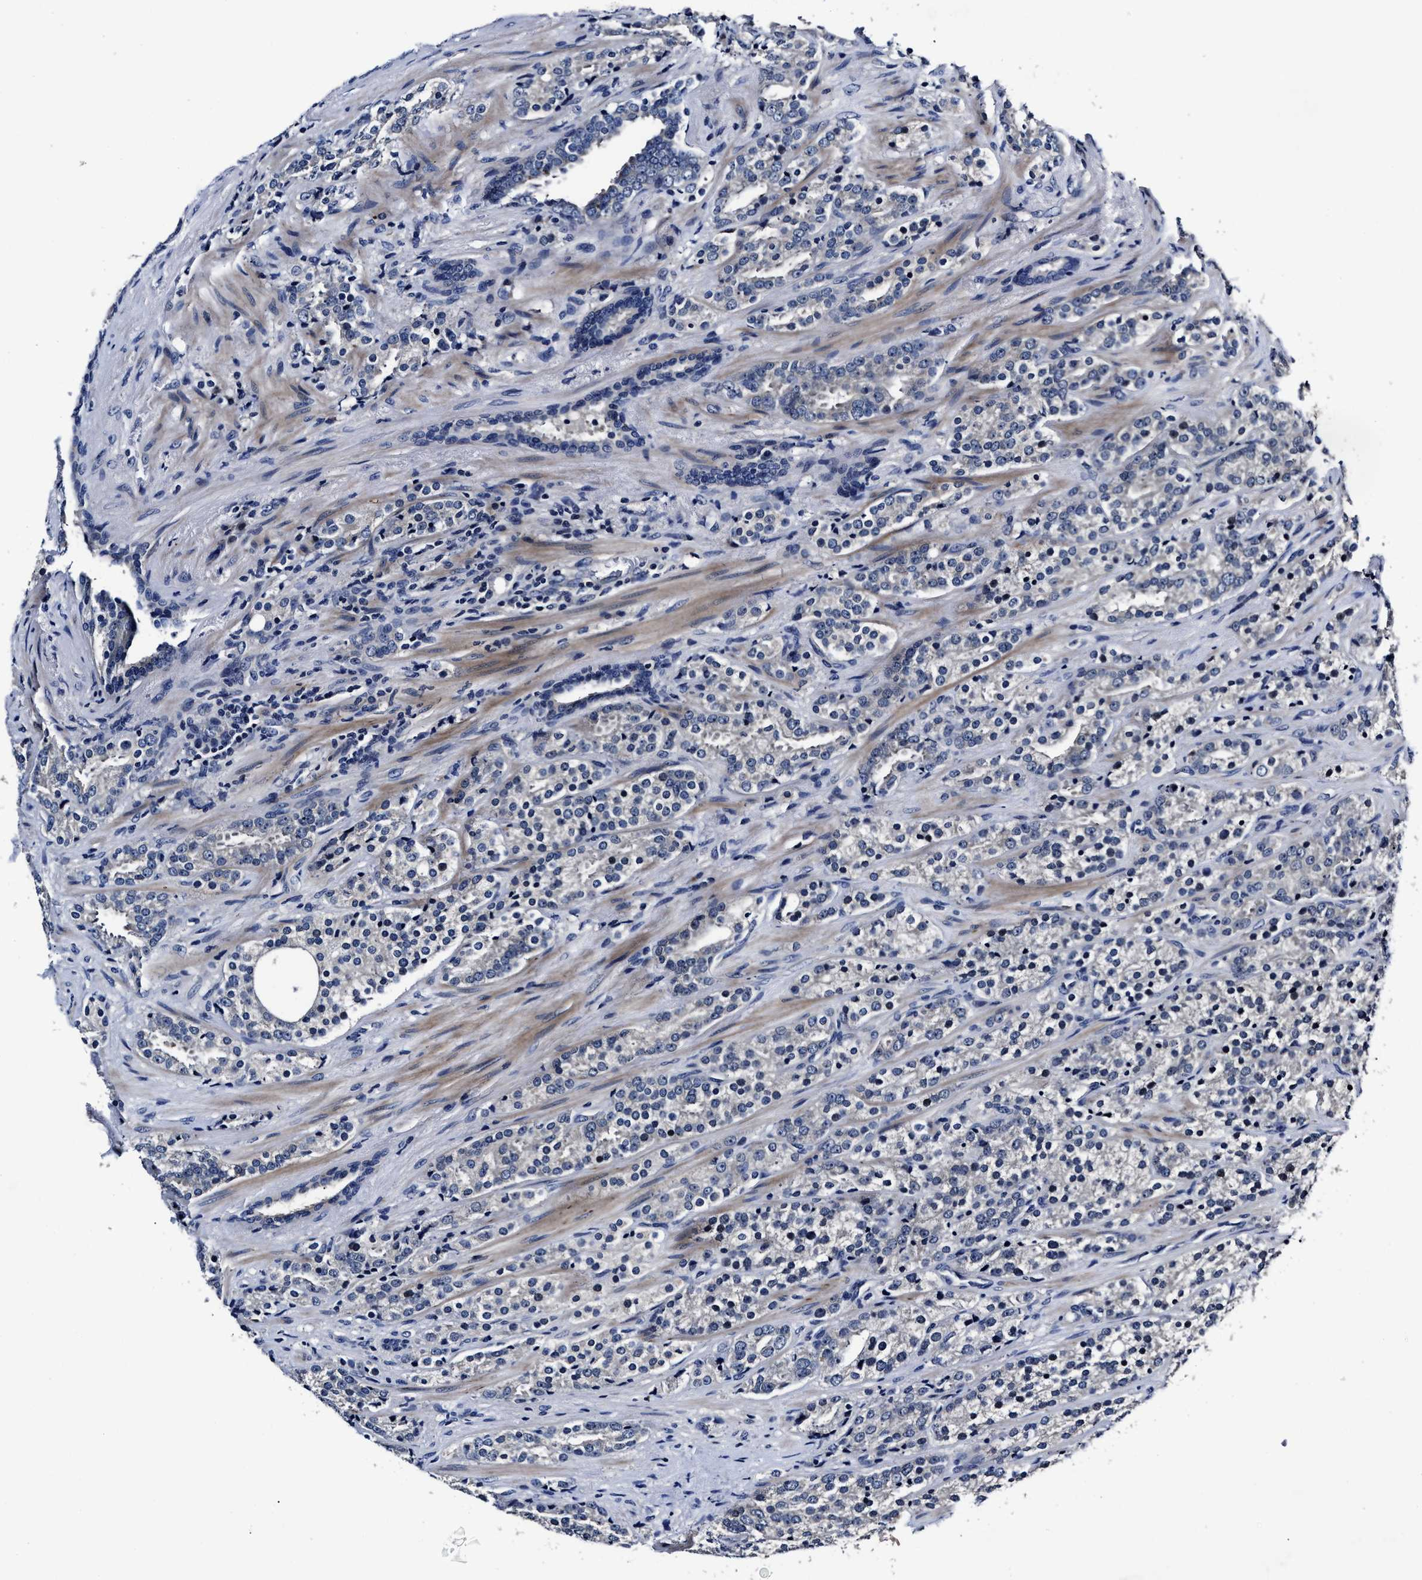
{"staining": {"intensity": "negative", "quantity": "none", "location": "none"}, "tissue": "prostate cancer", "cell_type": "Tumor cells", "image_type": "cancer", "snomed": [{"axis": "morphology", "description": "Adenocarcinoma, High grade"}, {"axis": "topography", "description": "Prostate"}], "caption": "An IHC photomicrograph of prostate high-grade adenocarcinoma is shown. There is no staining in tumor cells of prostate high-grade adenocarcinoma.", "gene": "OLFML2A", "patient": {"sex": "male", "age": 71}}